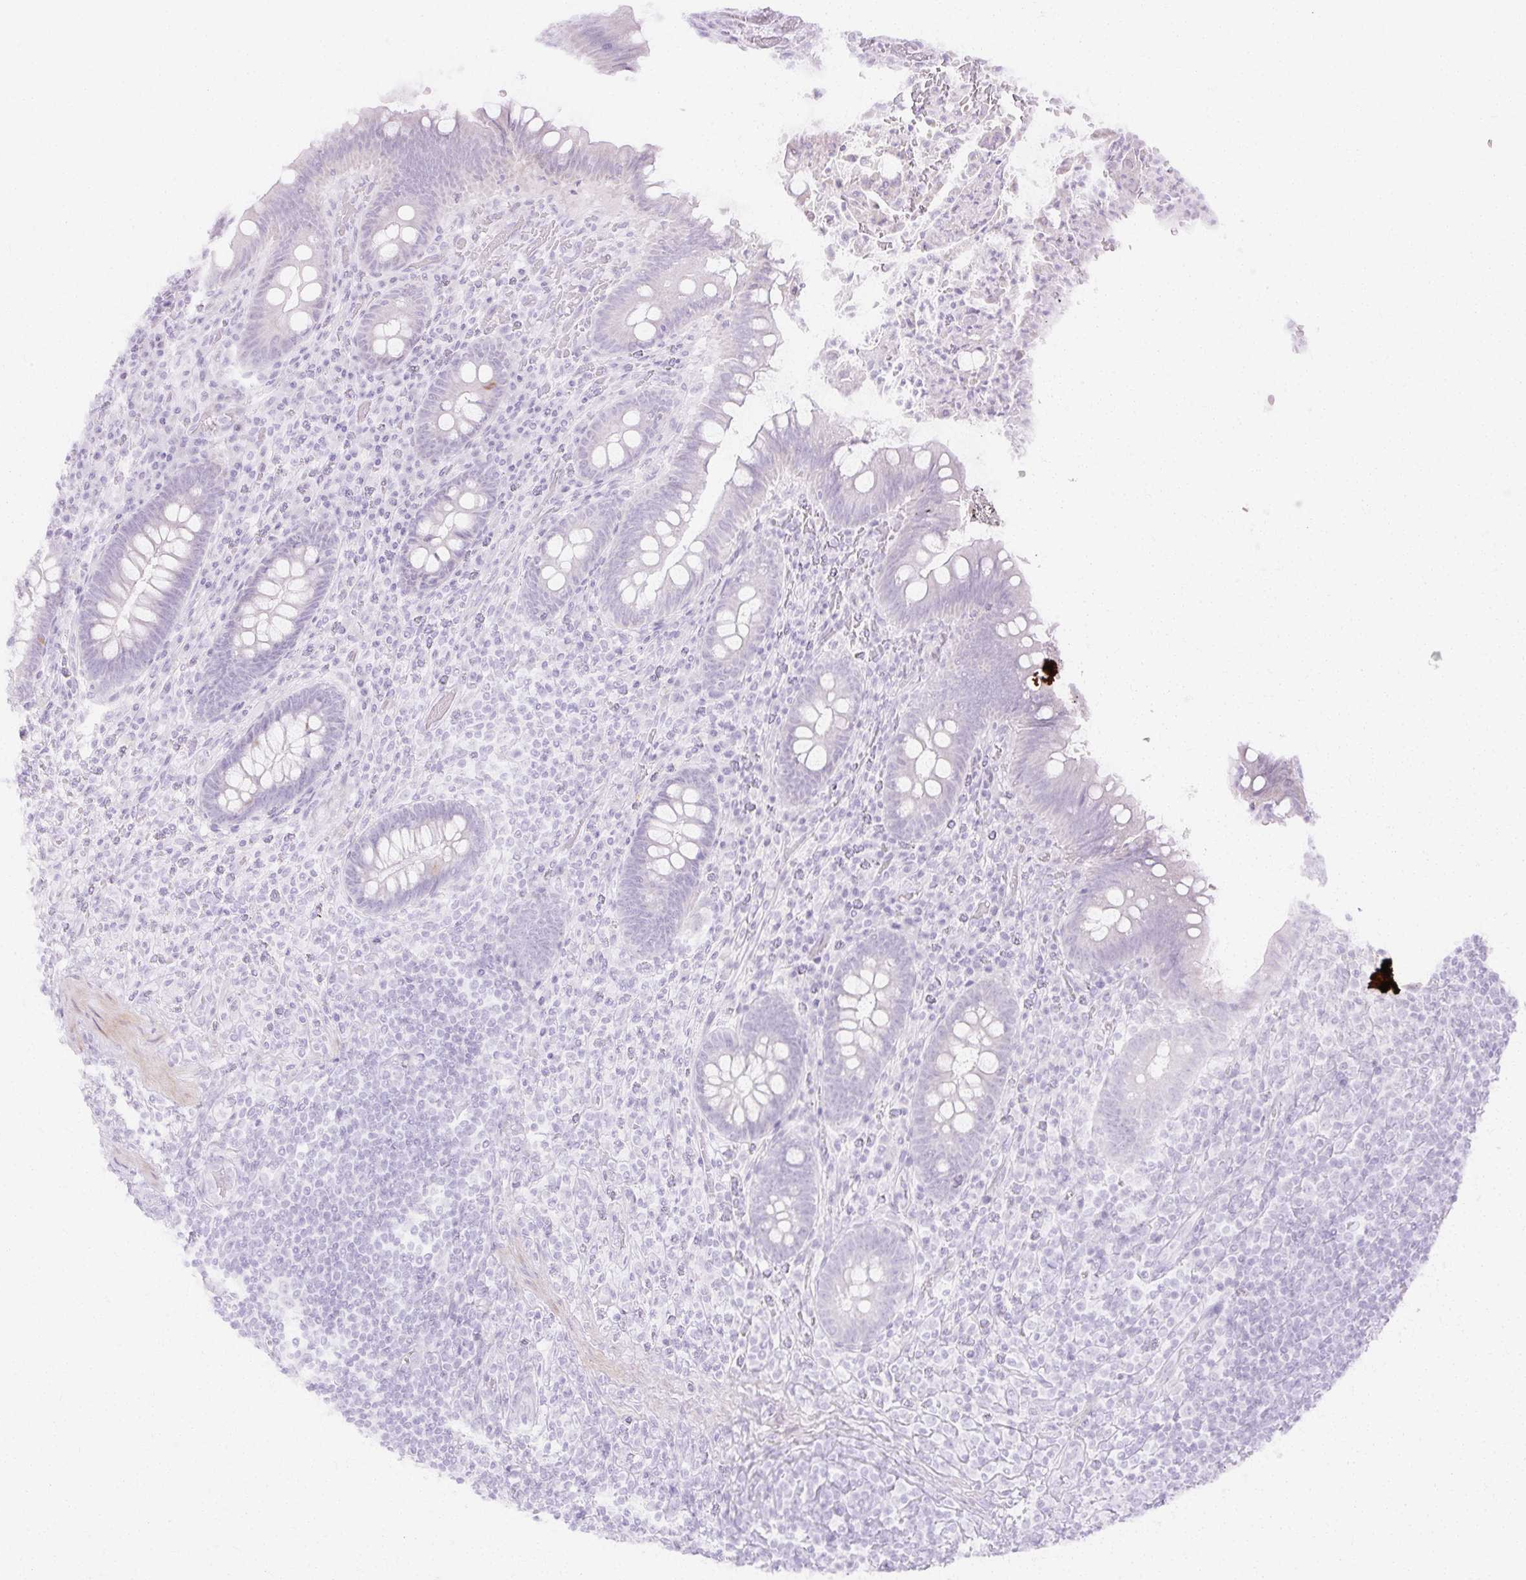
{"staining": {"intensity": "negative", "quantity": "none", "location": "none"}, "tissue": "appendix", "cell_type": "Glandular cells", "image_type": "normal", "snomed": [{"axis": "morphology", "description": "Normal tissue, NOS"}, {"axis": "topography", "description": "Appendix"}], "caption": "A high-resolution photomicrograph shows immunohistochemistry (IHC) staining of unremarkable appendix, which reveals no significant expression in glandular cells.", "gene": "C3orf49", "patient": {"sex": "female", "age": 43}}